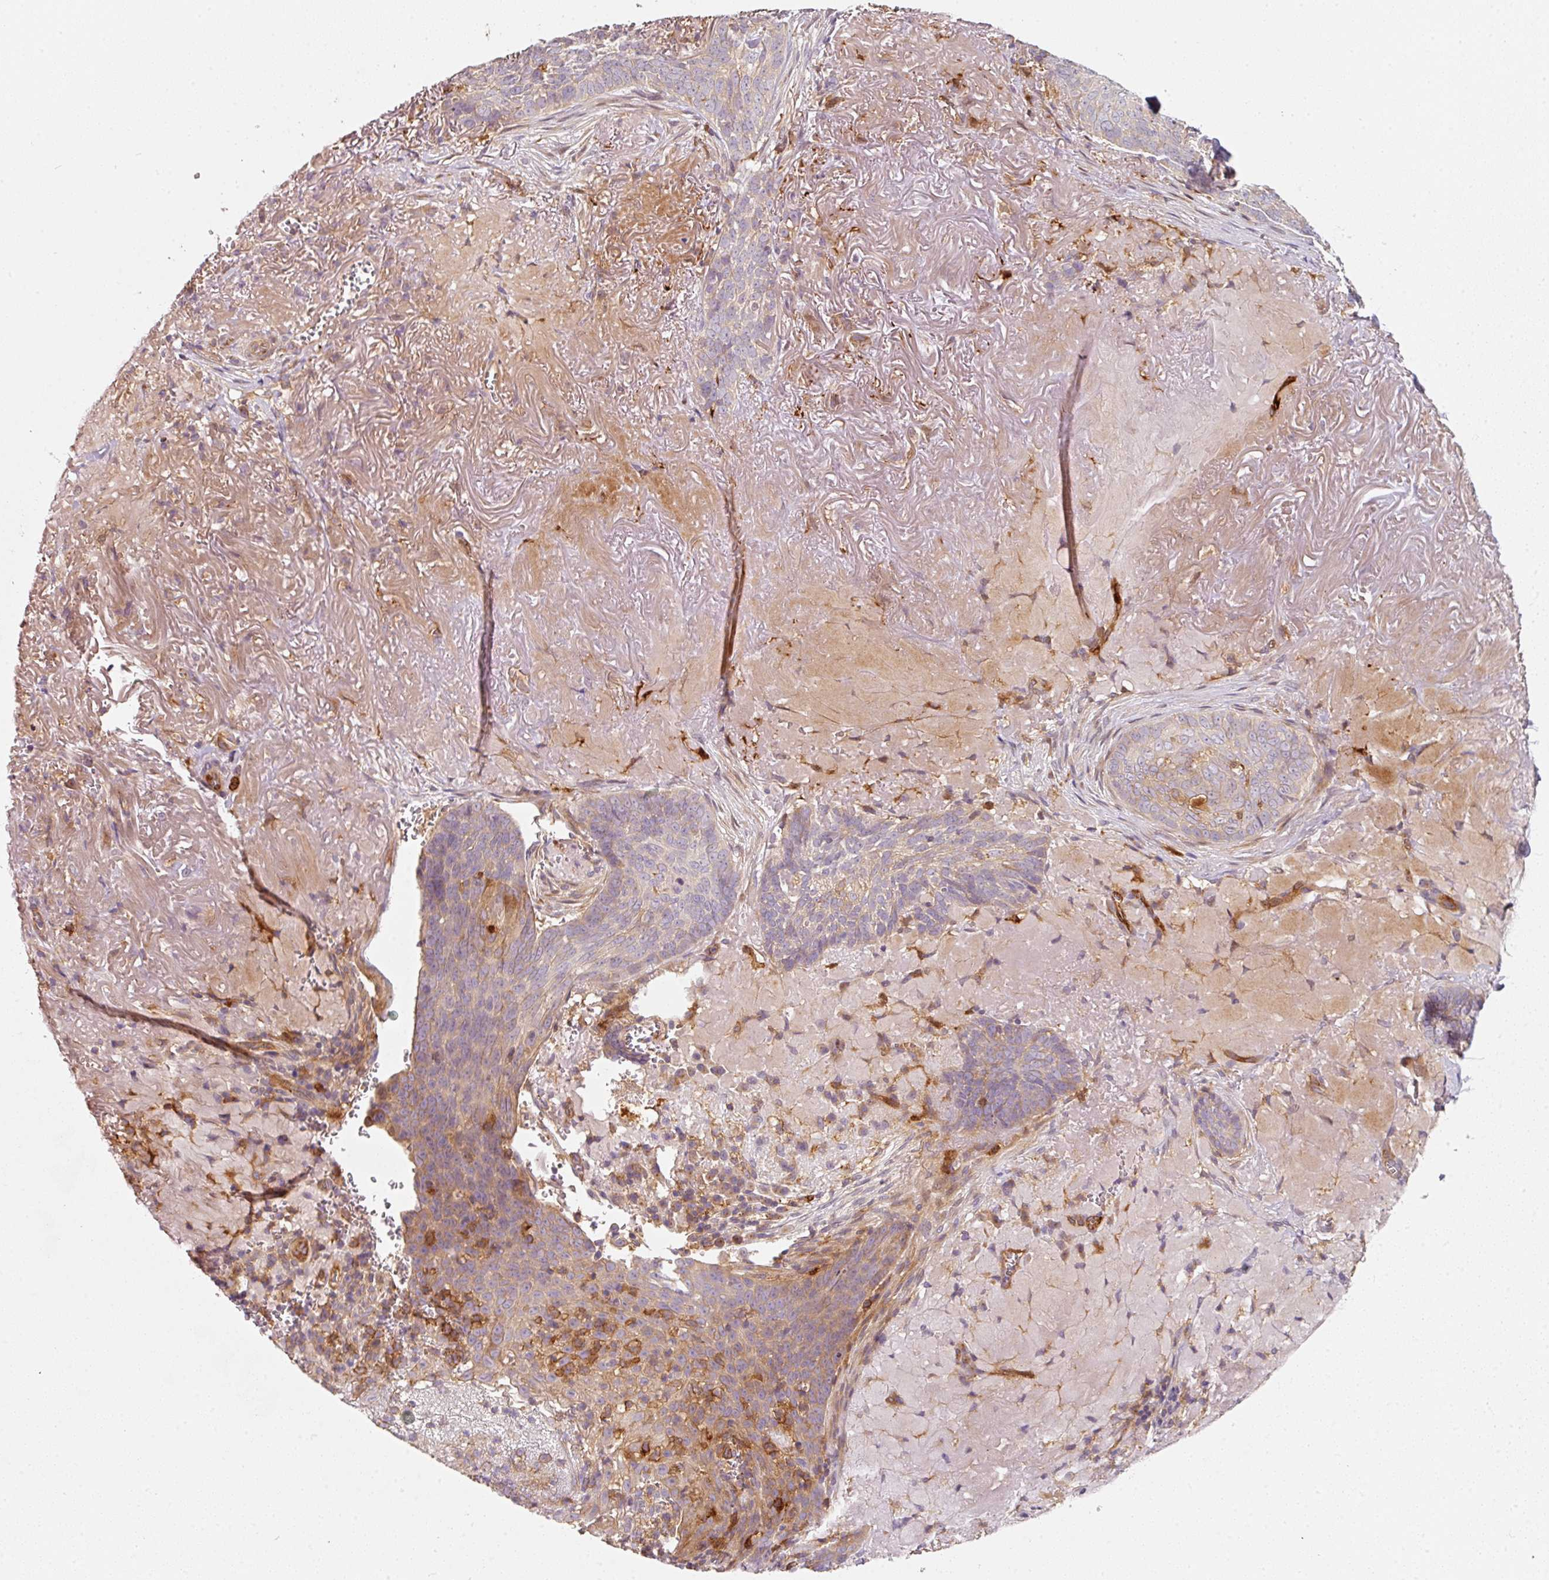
{"staining": {"intensity": "weak", "quantity": "25%-75%", "location": "cytoplasmic/membranous"}, "tissue": "skin cancer", "cell_type": "Tumor cells", "image_type": "cancer", "snomed": [{"axis": "morphology", "description": "Basal cell carcinoma"}, {"axis": "topography", "description": "Skin"}, {"axis": "topography", "description": "Skin of face"}], "caption": "Immunohistochemistry (IHC) photomicrograph of skin cancer (basal cell carcinoma) stained for a protein (brown), which reveals low levels of weak cytoplasmic/membranous positivity in approximately 25%-75% of tumor cells.", "gene": "IQGAP2", "patient": {"sex": "female", "age": 95}}